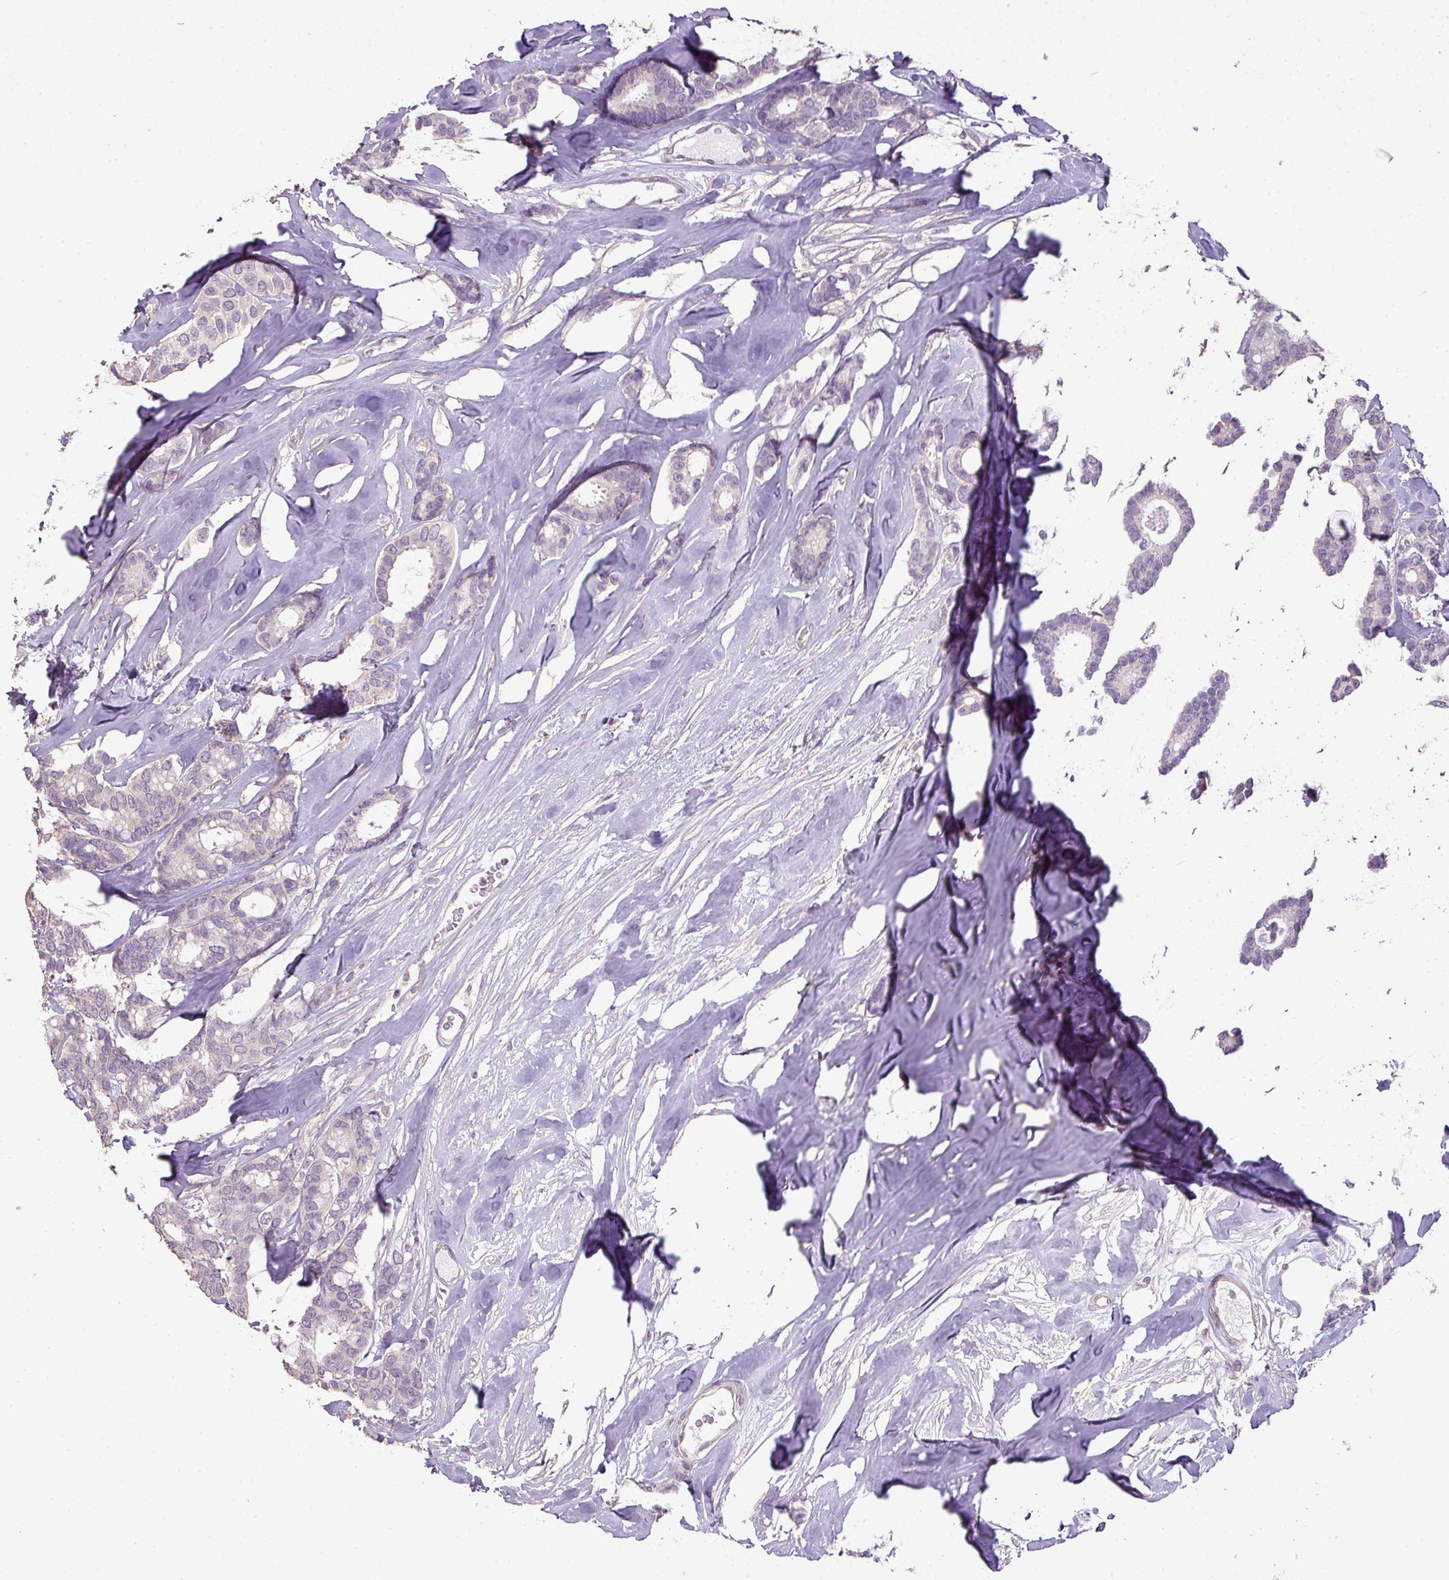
{"staining": {"intensity": "negative", "quantity": "none", "location": "none"}, "tissue": "breast cancer", "cell_type": "Tumor cells", "image_type": "cancer", "snomed": [{"axis": "morphology", "description": "Duct carcinoma"}, {"axis": "topography", "description": "Breast"}], "caption": "Infiltrating ductal carcinoma (breast) was stained to show a protein in brown. There is no significant staining in tumor cells.", "gene": "LY9", "patient": {"sex": "female", "age": 87}}